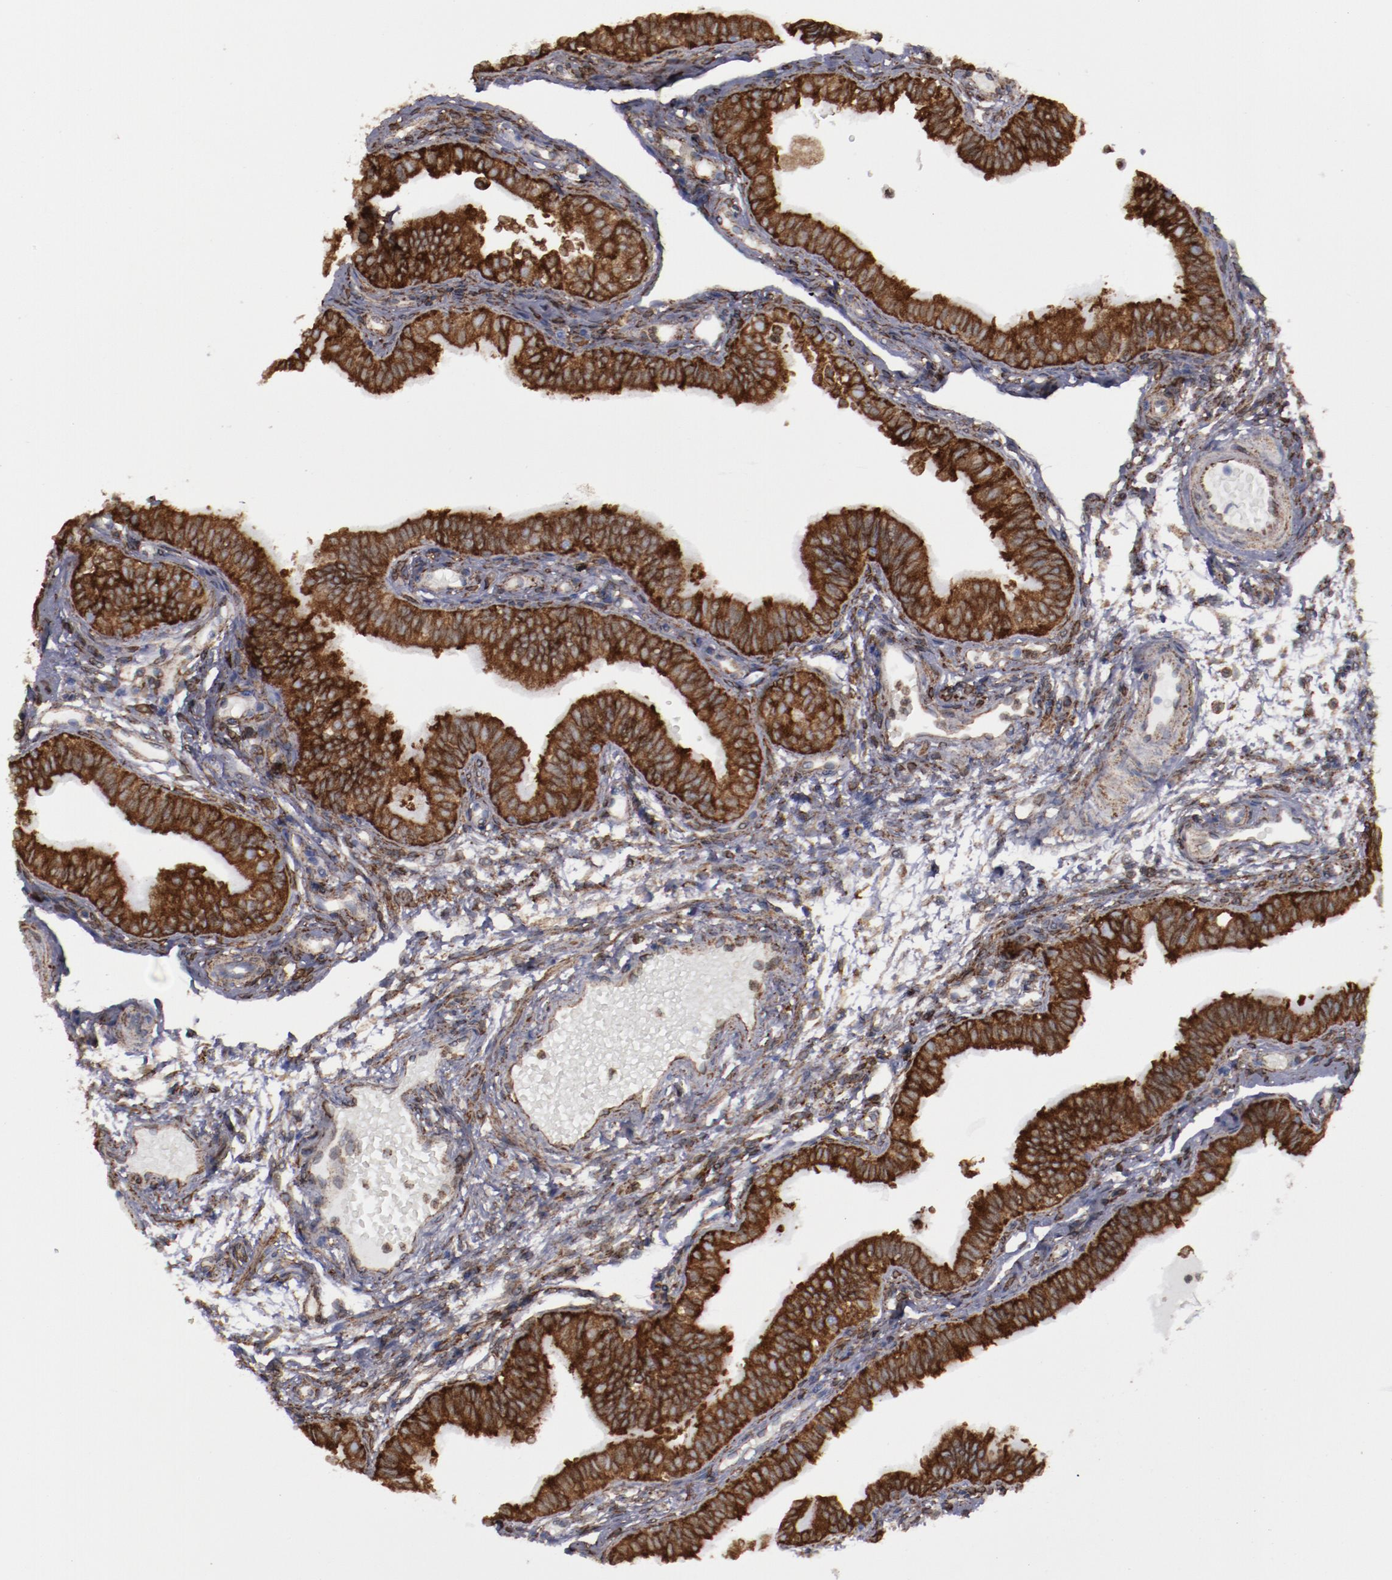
{"staining": {"intensity": "strong", "quantity": ">75%", "location": "cytoplasmic/membranous"}, "tissue": "fallopian tube", "cell_type": "Glandular cells", "image_type": "normal", "snomed": [{"axis": "morphology", "description": "Normal tissue, NOS"}, {"axis": "morphology", "description": "Dermoid, NOS"}, {"axis": "topography", "description": "Fallopian tube"}], "caption": "A high amount of strong cytoplasmic/membranous positivity is seen in about >75% of glandular cells in benign fallopian tube.", "gene": "ERLIN2", "patient": {"sex": "female", "age": 33}}